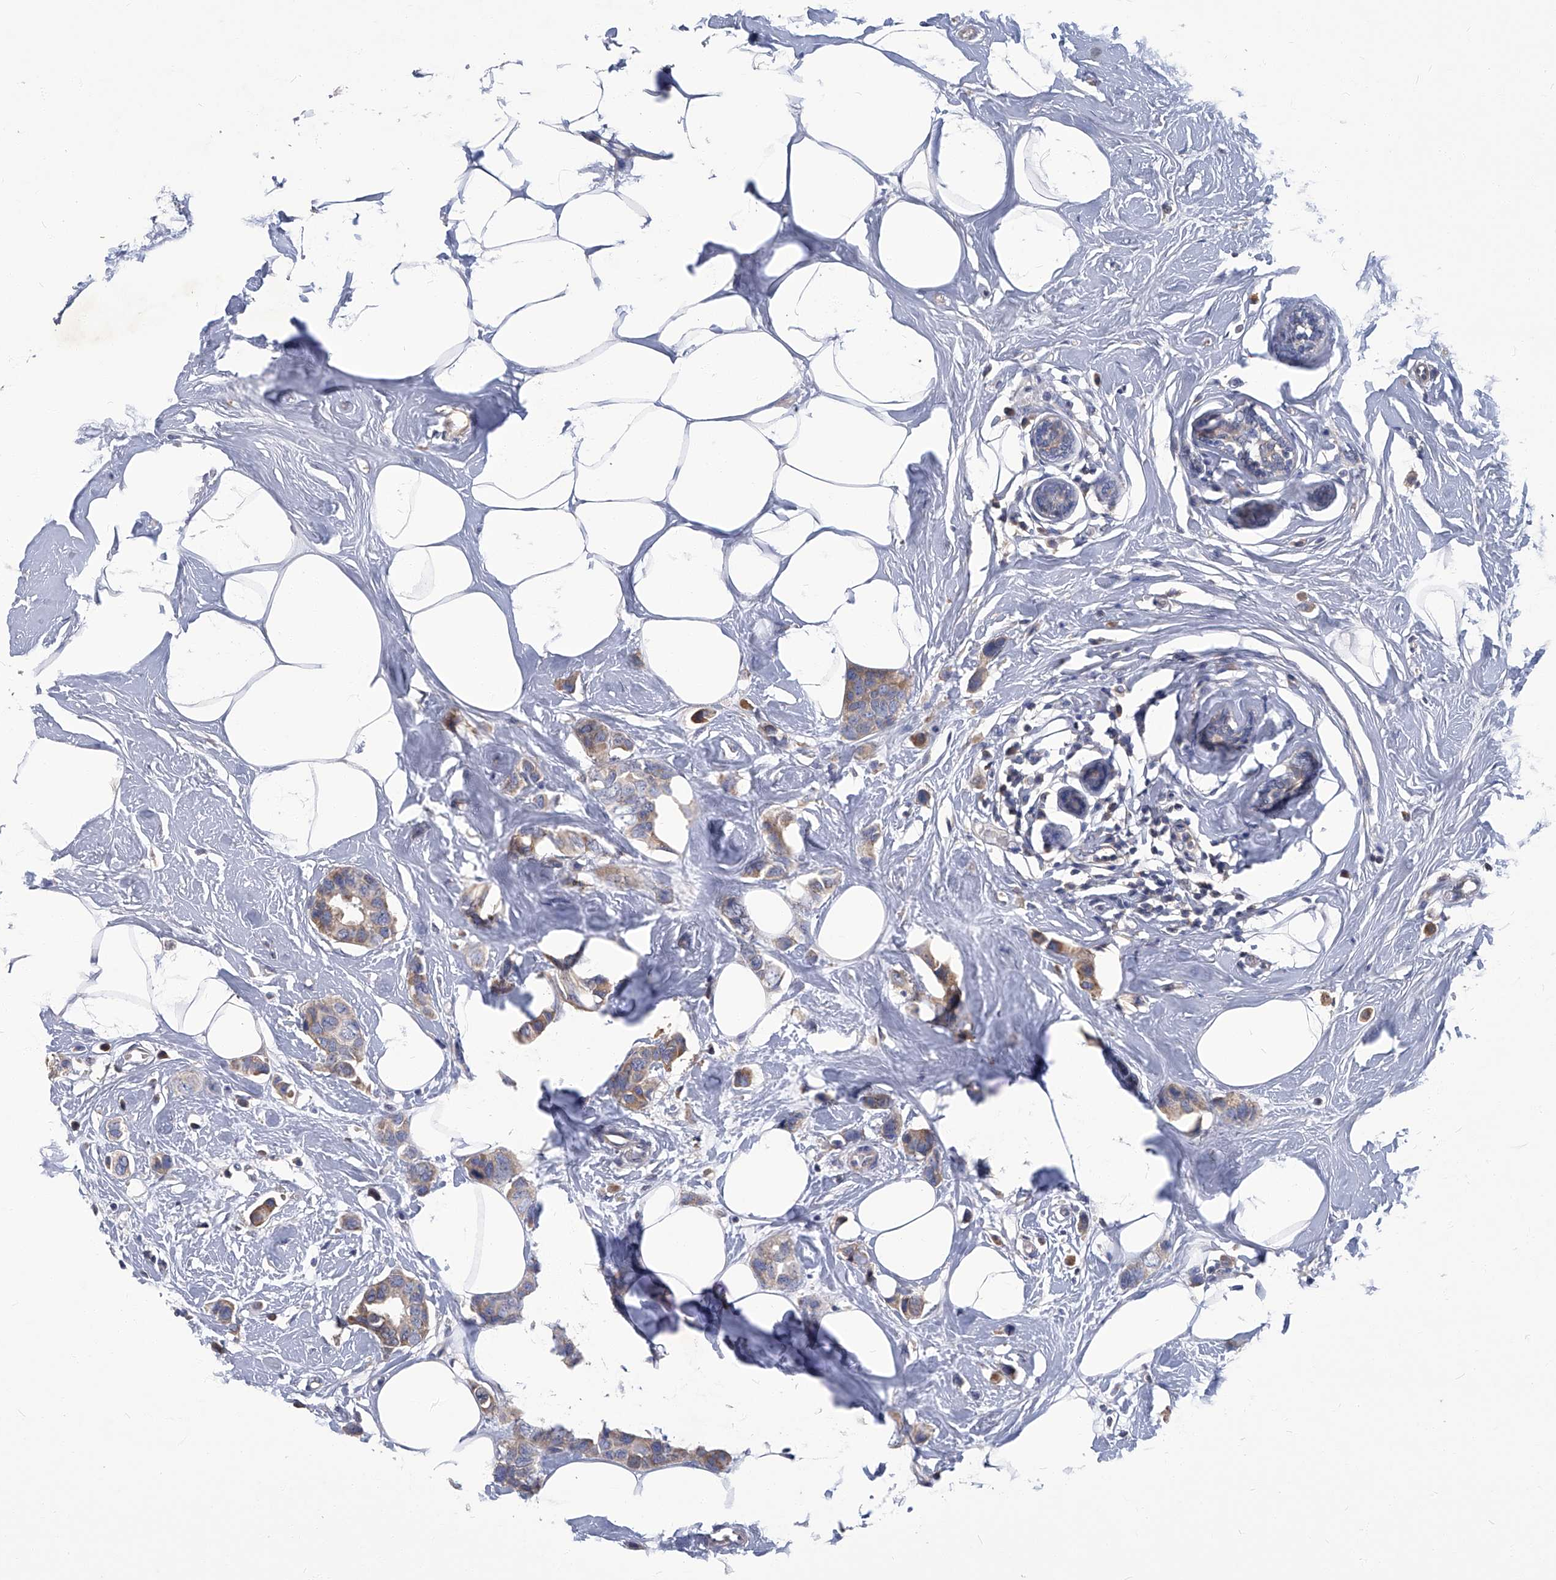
{"staining": {"intensity": "weak", "quantity": "25%-75%", "location": "cytoplasmic/membranous"}, "tissue": "breast cancer", "cell_type": "Tumor cells", "image_type": "cancer", "snomed": [{"axis": "morphology", "description": "Normal tissue, NOS"}, {"axis": "morphology", "description": "Duct carcinoma"}, {"axis": "topography", "description": "Breast"}], "caption": "This is a histology image of immunohistochemistry (IHC) staining of intraductal carcinoma (breast), which shows weak positivity in the cytoplasmic/membranous of tumor cells.", "gene": "TGFBR1", "patient": {"sex": "female", "age": 50}}